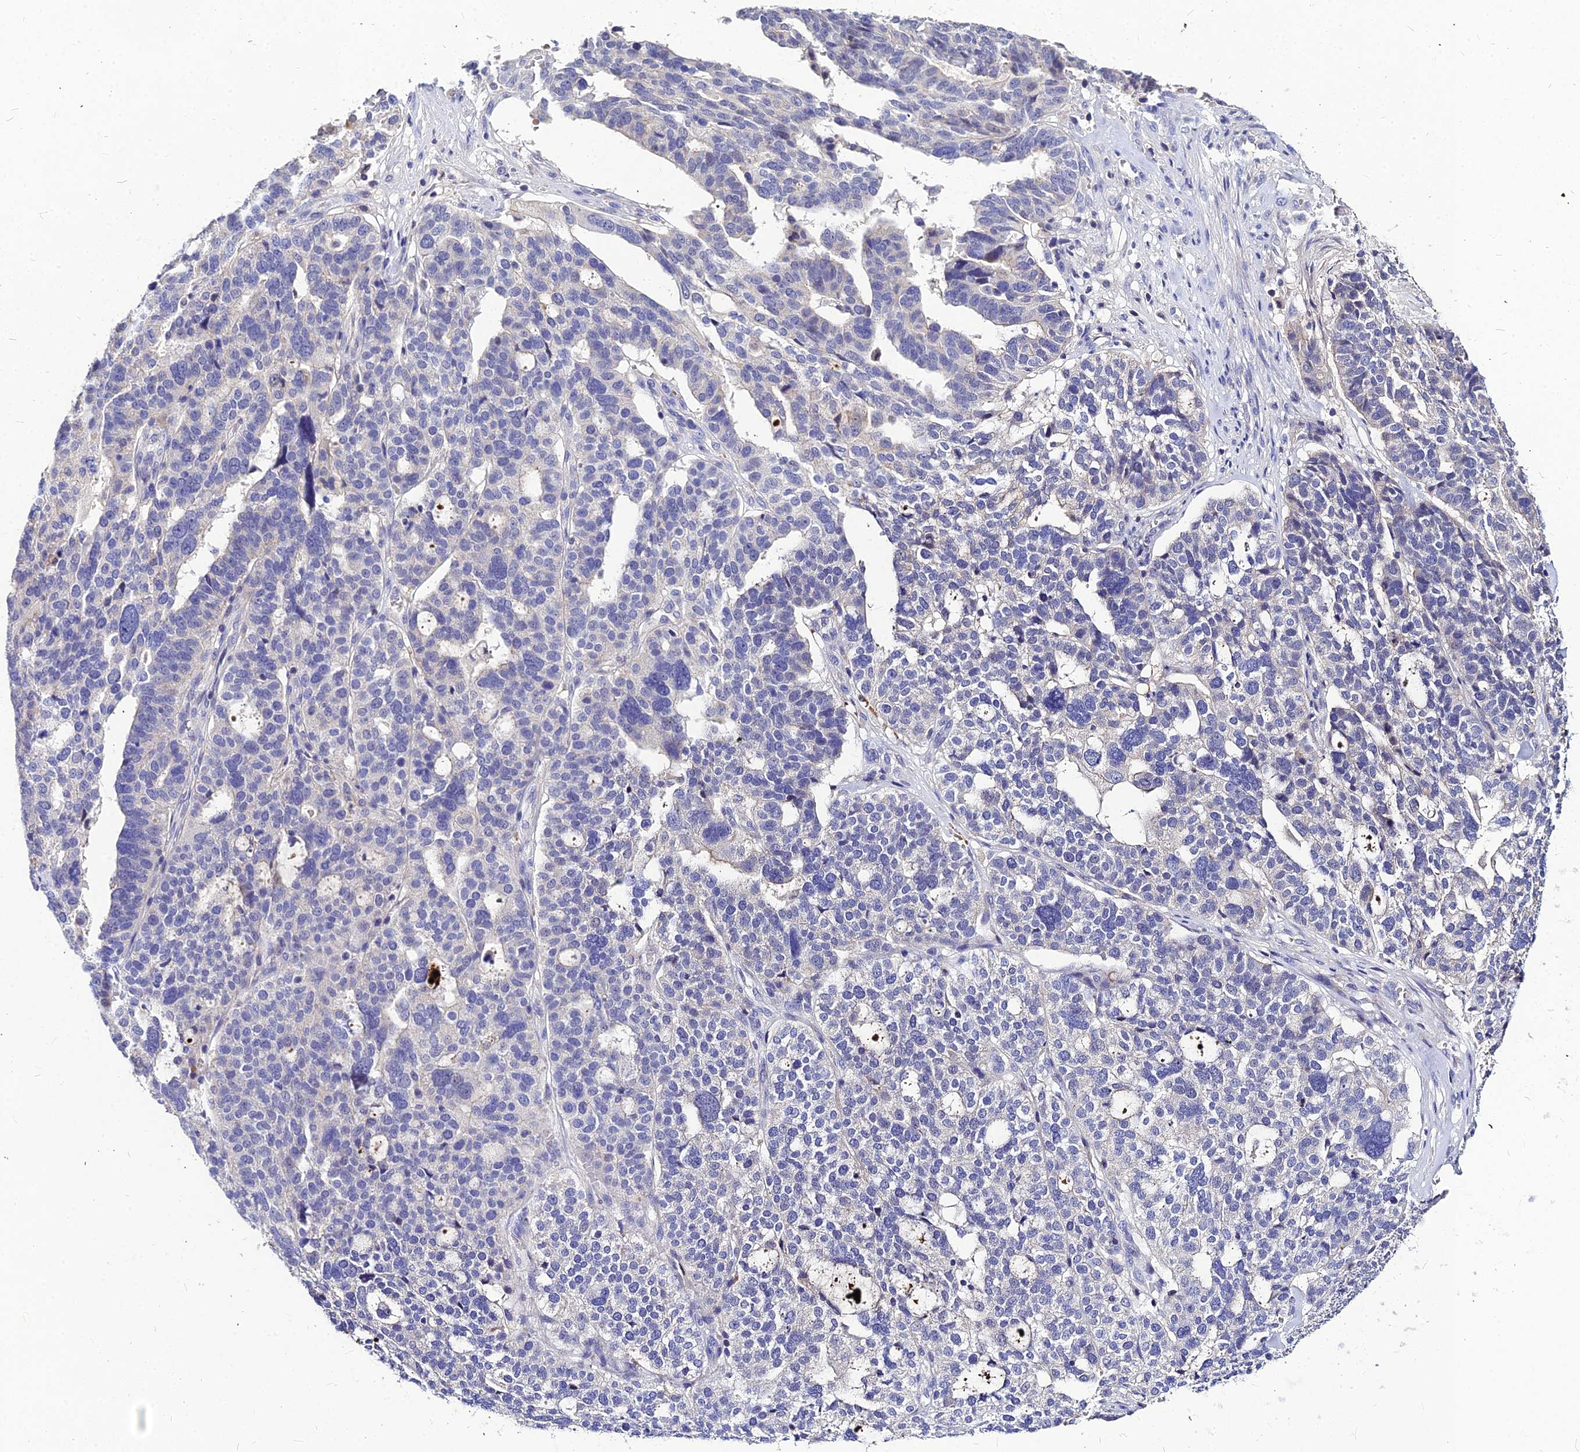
{"staining": {"intensity": "negative", "quantity": "none", "location": "none"}, "tissue": "ovarian cancer", "cell_type": "Tumor cells", "image_type": "cancer", "snomed": [{"axis": "morphology", "description": "Cystadenocarcinoma, serous, NOS"}, {"axis": "topography", "description": "Ovary"}], "caption": "The micrograph exhibits no staining of tumor cells in ovarian serous cystadenocarcinoma.", "gene": "DMRTA1", "patient": {"sex": "female", "age": 59}}